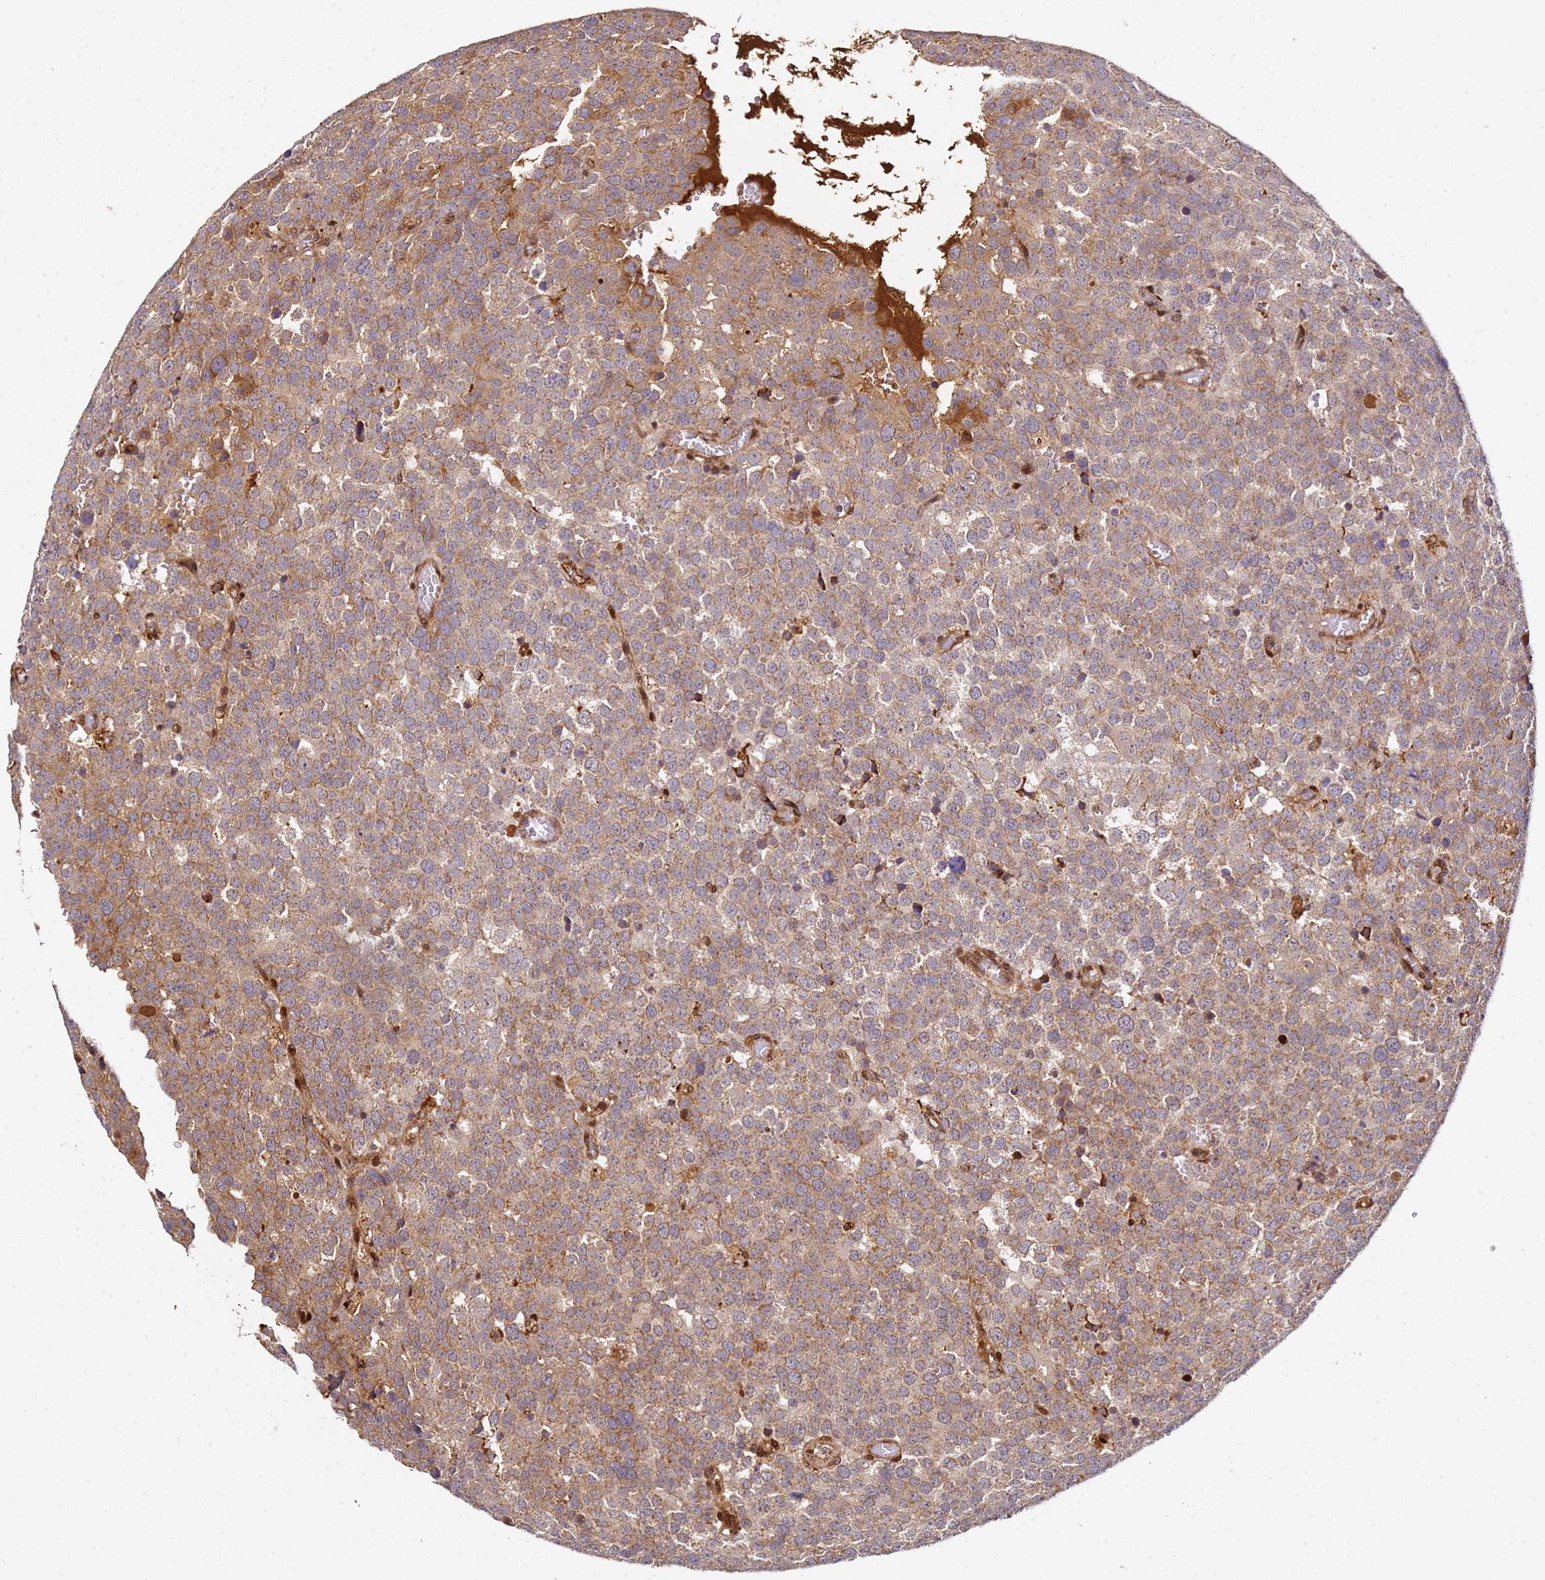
{"staining": {"intensity": "moderate", "quantity": ">75%", "location": "cytoplasmic/membranous"}, "tissue": "testis cancer", "cell_type": "Tumor cells", "image_type": "cancer", "snomed": [{"axis": "morphology", "description": "Normal tissue, NOS"}, {"axis": "morphology", "description": "Seminoma, NOS"}, {"axis": "topography", "description": "Testis"}], "caption": "Testis cancer (seminoma) tissue reveals moderate cytoplasmic/membranous staining in approximately >75% of tumor cells", "gene": "SMOX", "patient": {"sex": "male", "age": 71}}